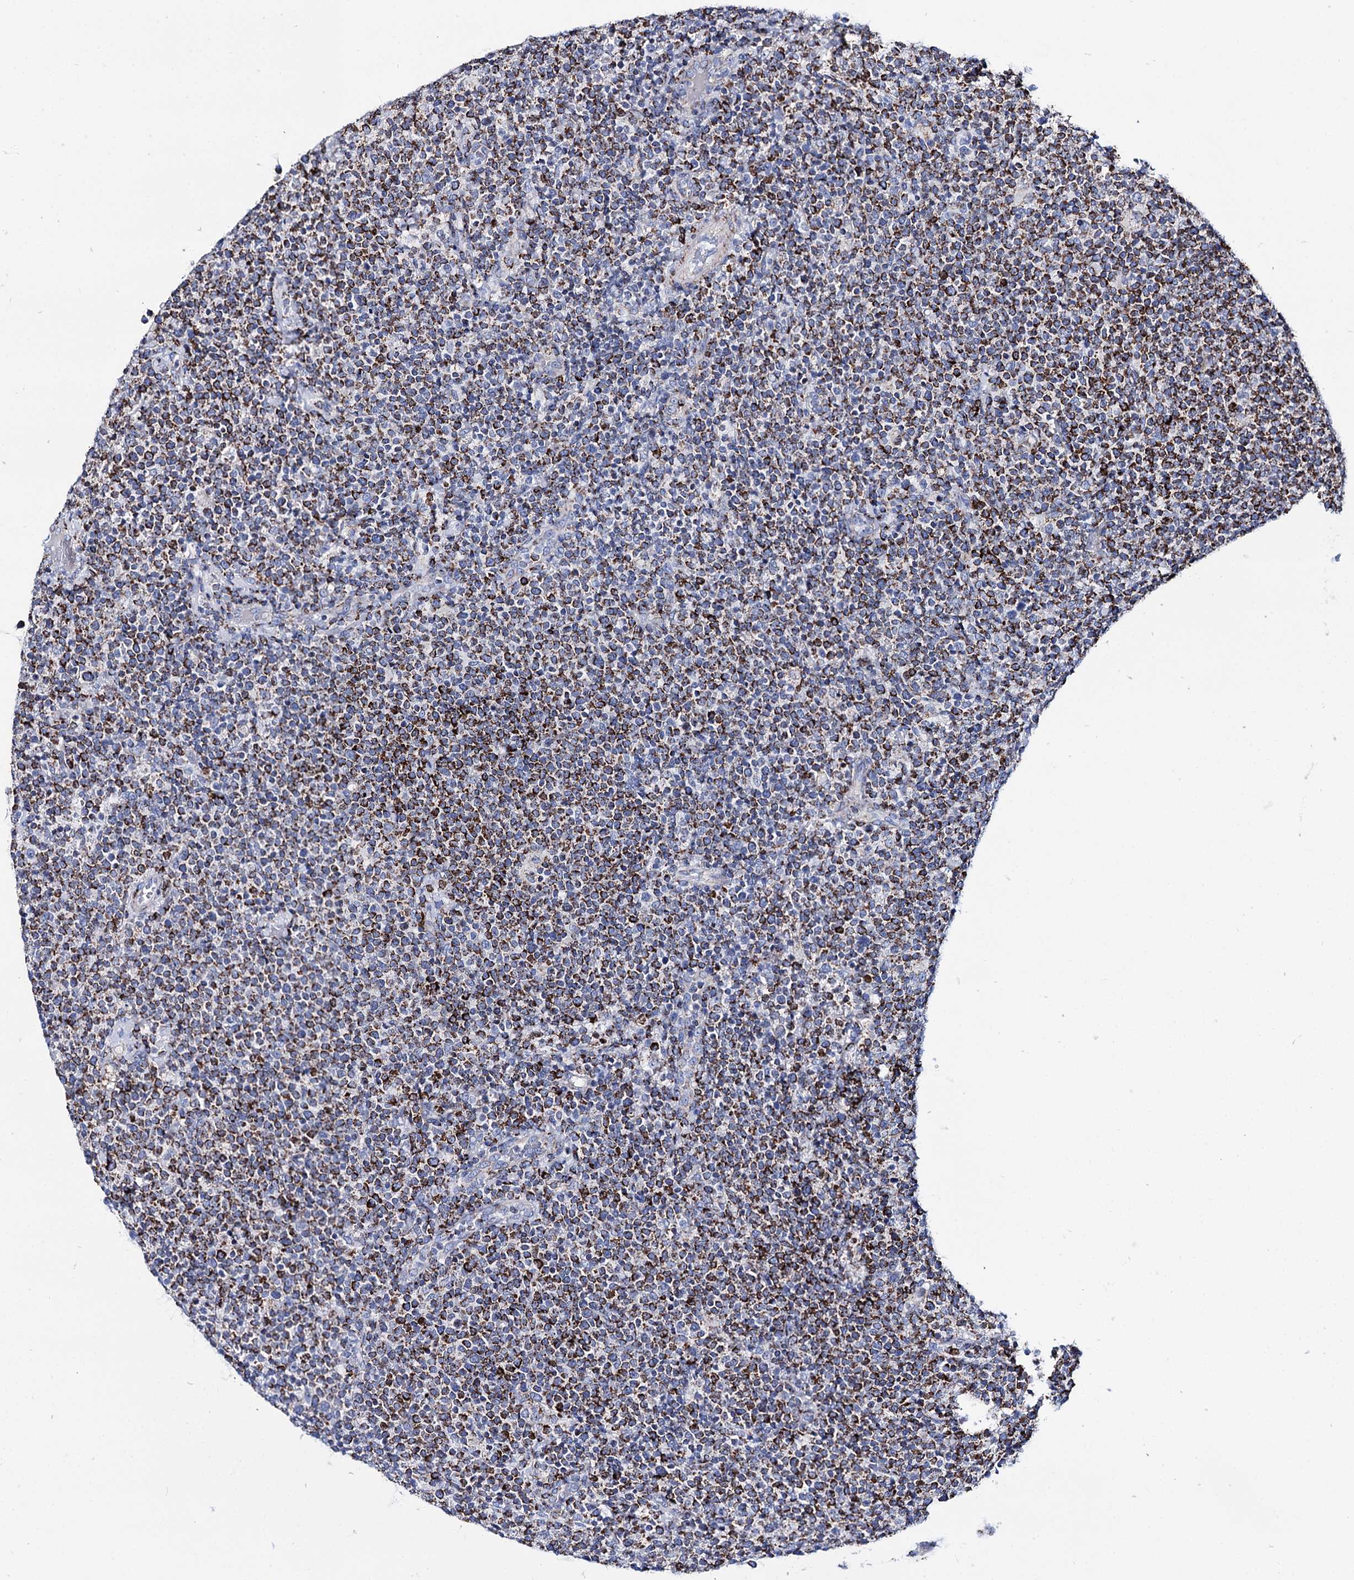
{"staining": {"intensity": "strong", "quantity": ">75%", "location": "cytoplasmic/membranous"}, "tissue": "lymphoma", "cell_type": "Tumor cells", "image_type": "cancer", "snomed": [{"axis": "morphology", "description": "Malignant lymphoma, non-Hodgkin's type, High grade"}, {"axis": "topography", "description": "Lymph node"}], "caption": "Lymphoma stained for a protein (brown) displays strong cytoplasmic/membranous positive staining in approximately >75% of tumor cells.", "gene": "UBASH3B", "patient": {"sex": "male", "age": 61}}